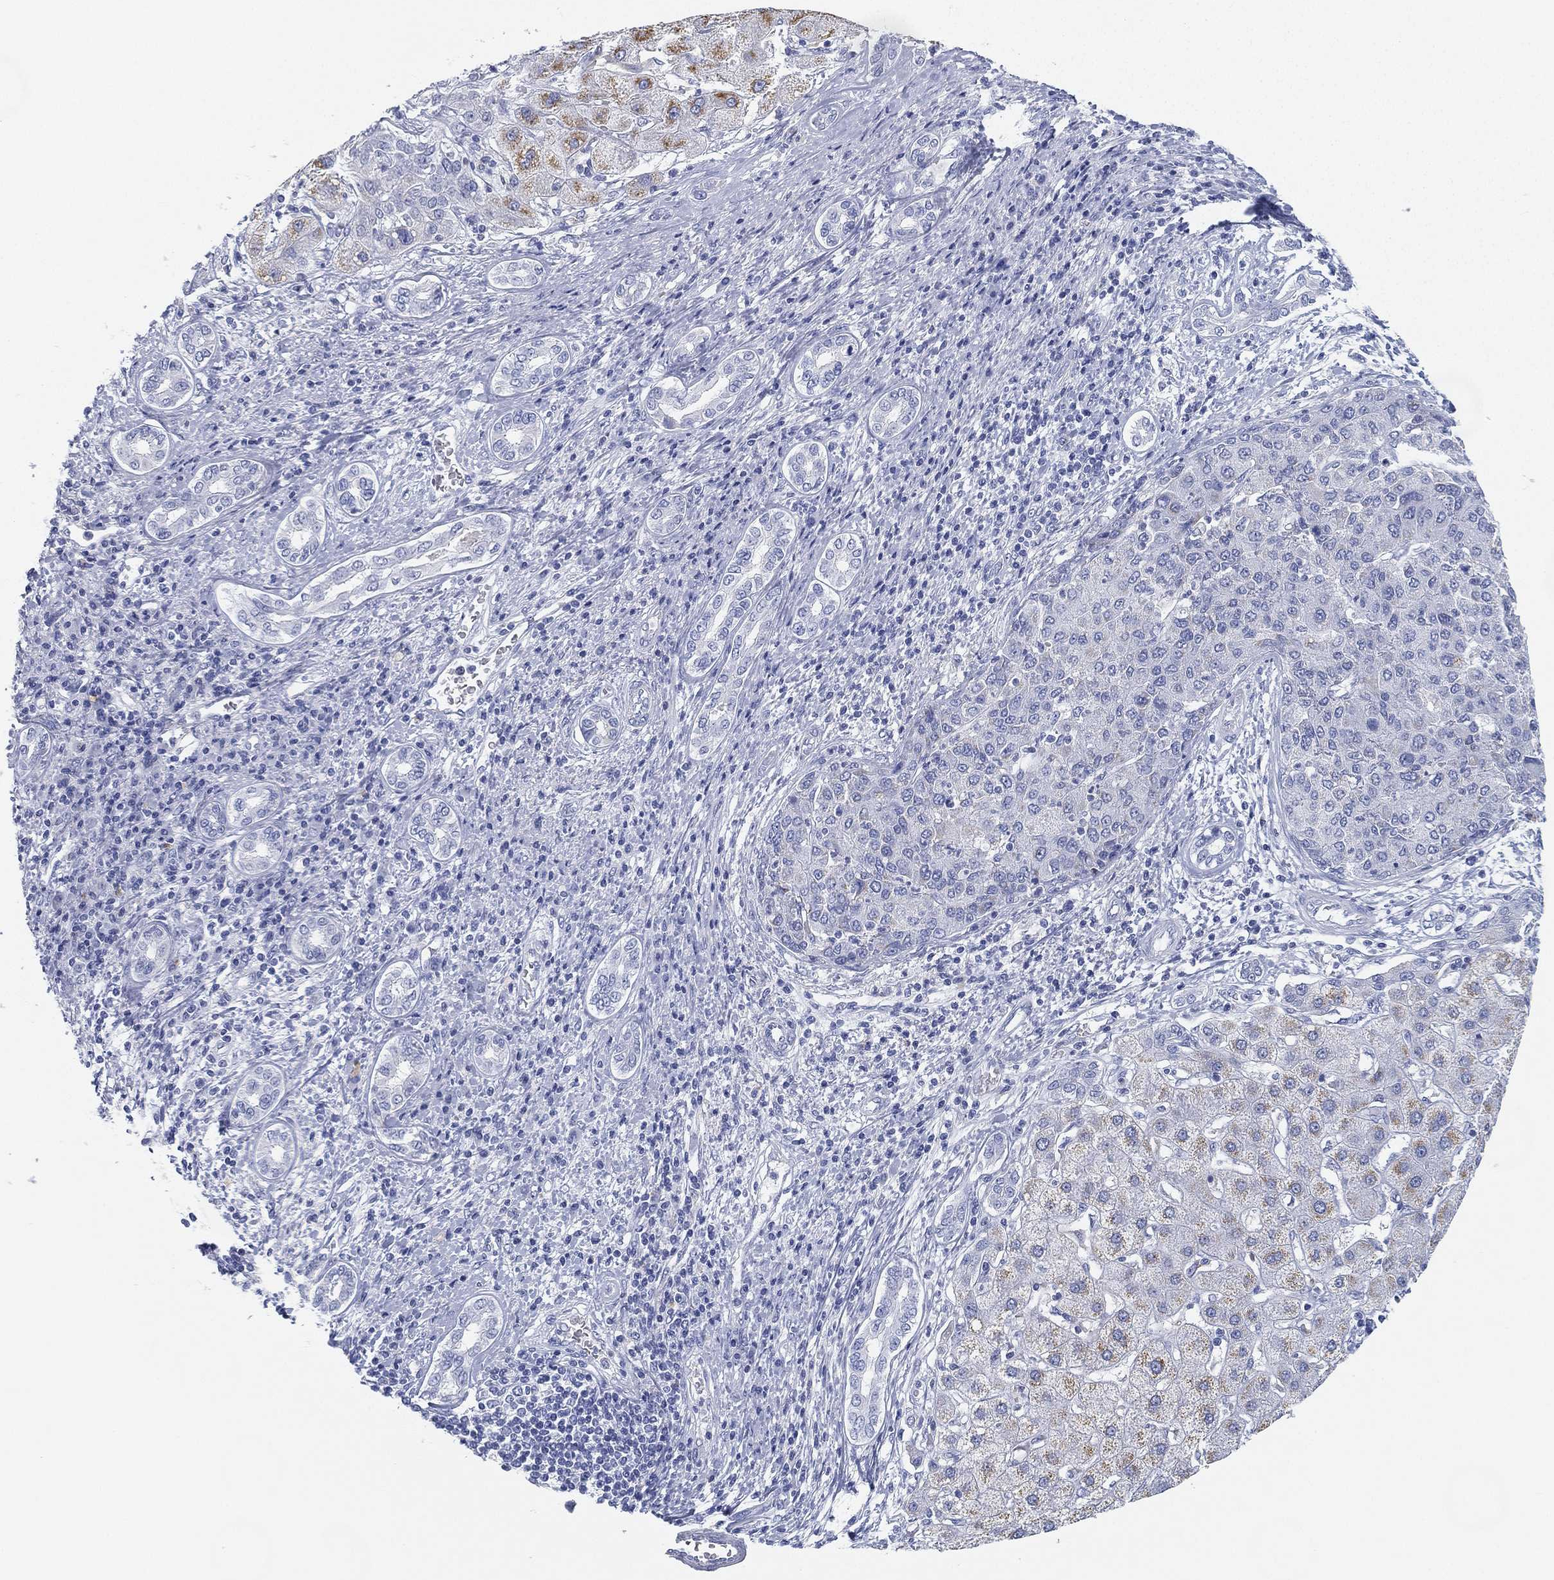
{"staining": {"intensity": "negative", "quantity": "none", "location": "none"}, "tissue": "liver cancer", "cell_type": "Tumor cells", "image_type": "cancer", "snomed": [{"axis": "morphology", "description": "Carcinoma, Hepatocellular, NOS"}, {"axis": "topography", "description": "Liver"}], "caption": "The image demonstrates no staining of tumor cells in liver hepatocellular carcinoma. The staining was performed using DAB to visualize the protein expression in brown, while the nuclei were stained in blue with hematoxylin (Magnification: 20x).", "gene": "GPR61", "patient": {"sex": "male", "age": 65}}